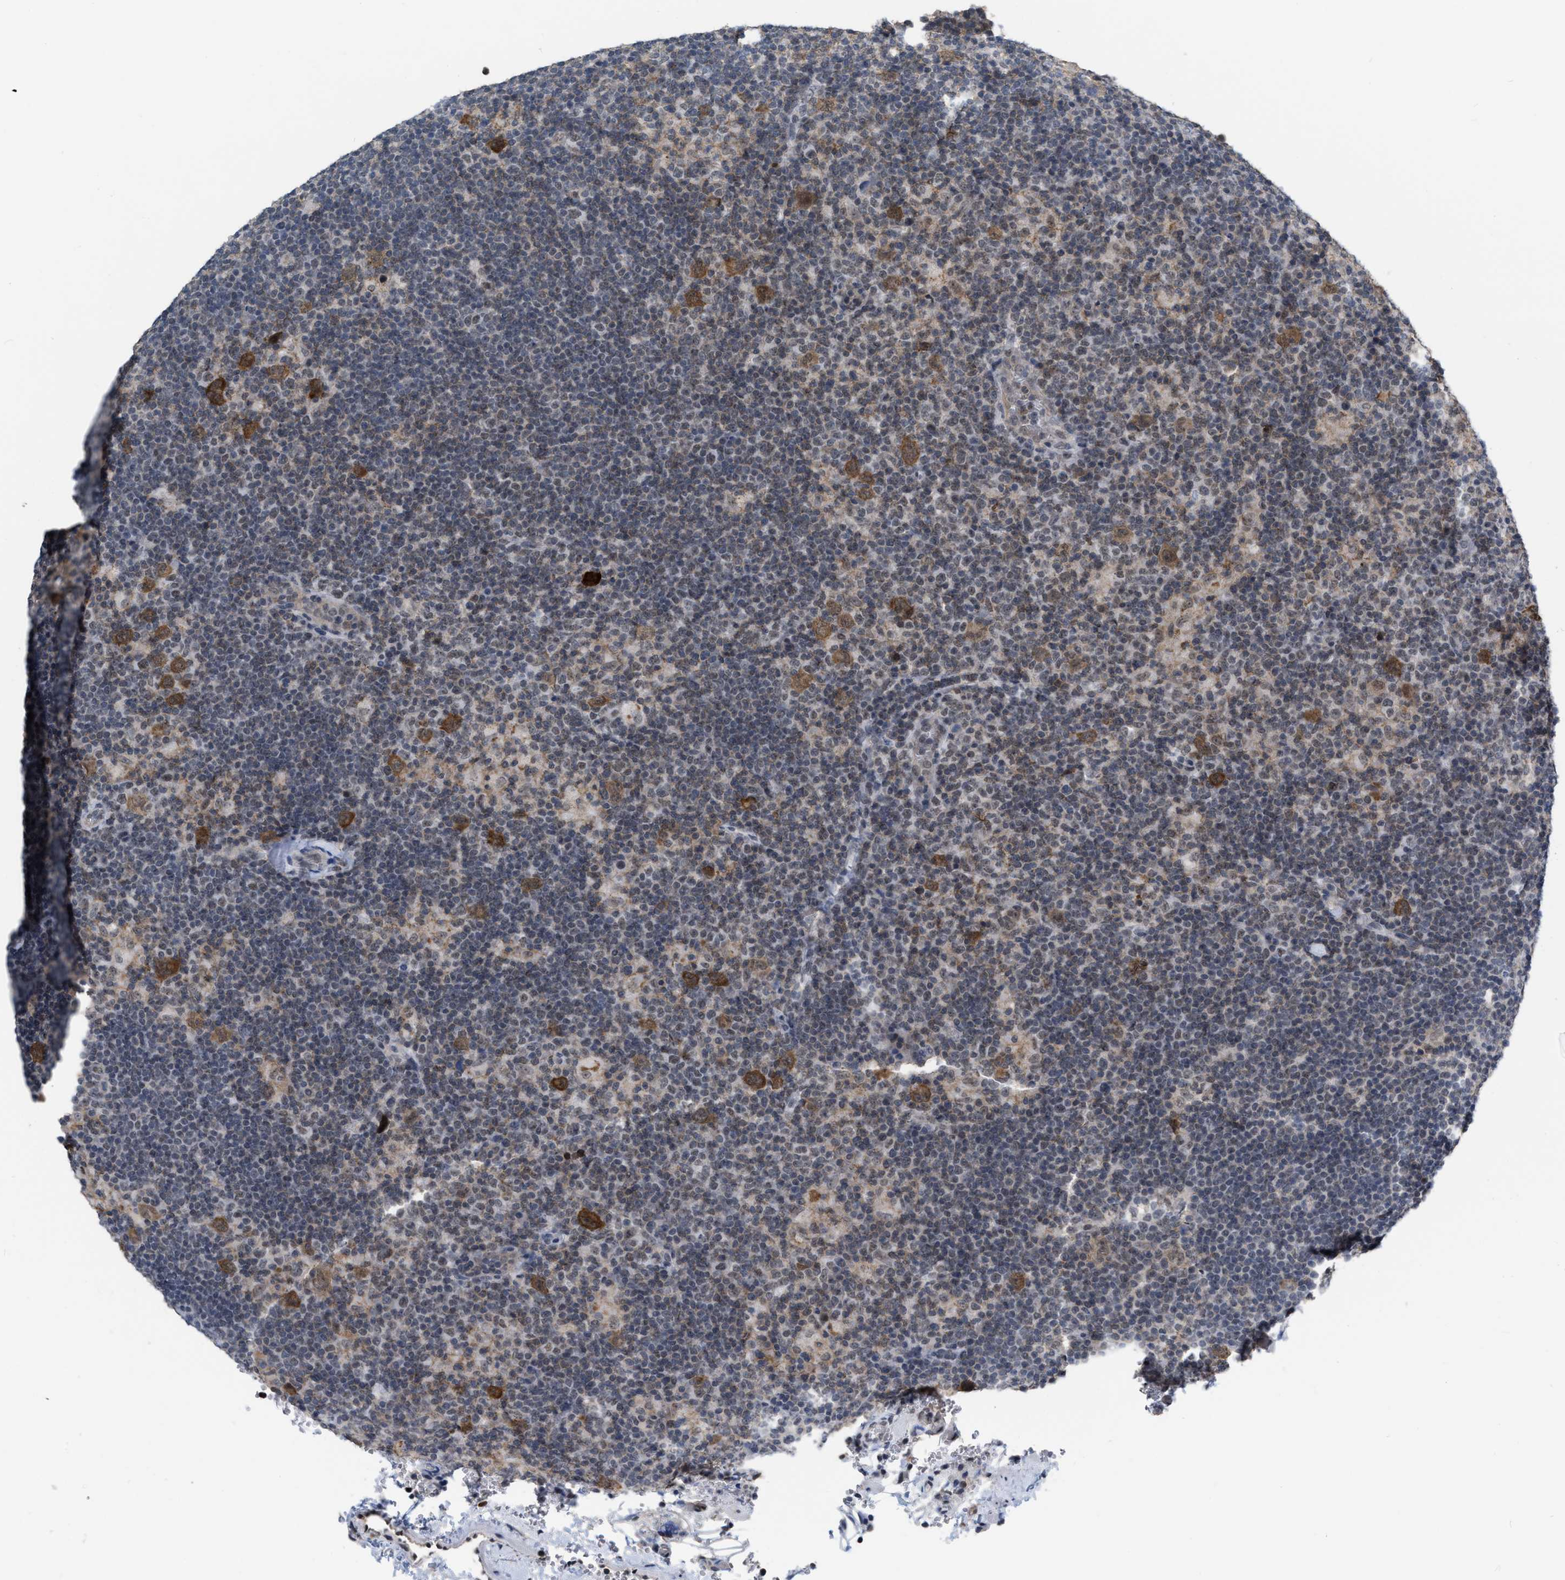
{"staining": {"intensity": "moderate", "quantity": ">75%", "location": "cytoplasmic/membranous"}, "tissue": "lymphoma", "cell_type": "Tumor cells", "image_type": "cancer", "snomed": [{"axis": "morphology", "description": "Hodgkin's disease, NOS"}, {"axis": "topography", "description": "Lymph node"}], "caption": "Immunohistochemistry image of lymphoma stained for a protein (brown), which reveals medium levels of moderate cytoplasmic/membranous expression in approximately >75% of tumor cells.", "gene": "BAIAP2L1", "patient": {"sex": "female", "age": 57}}